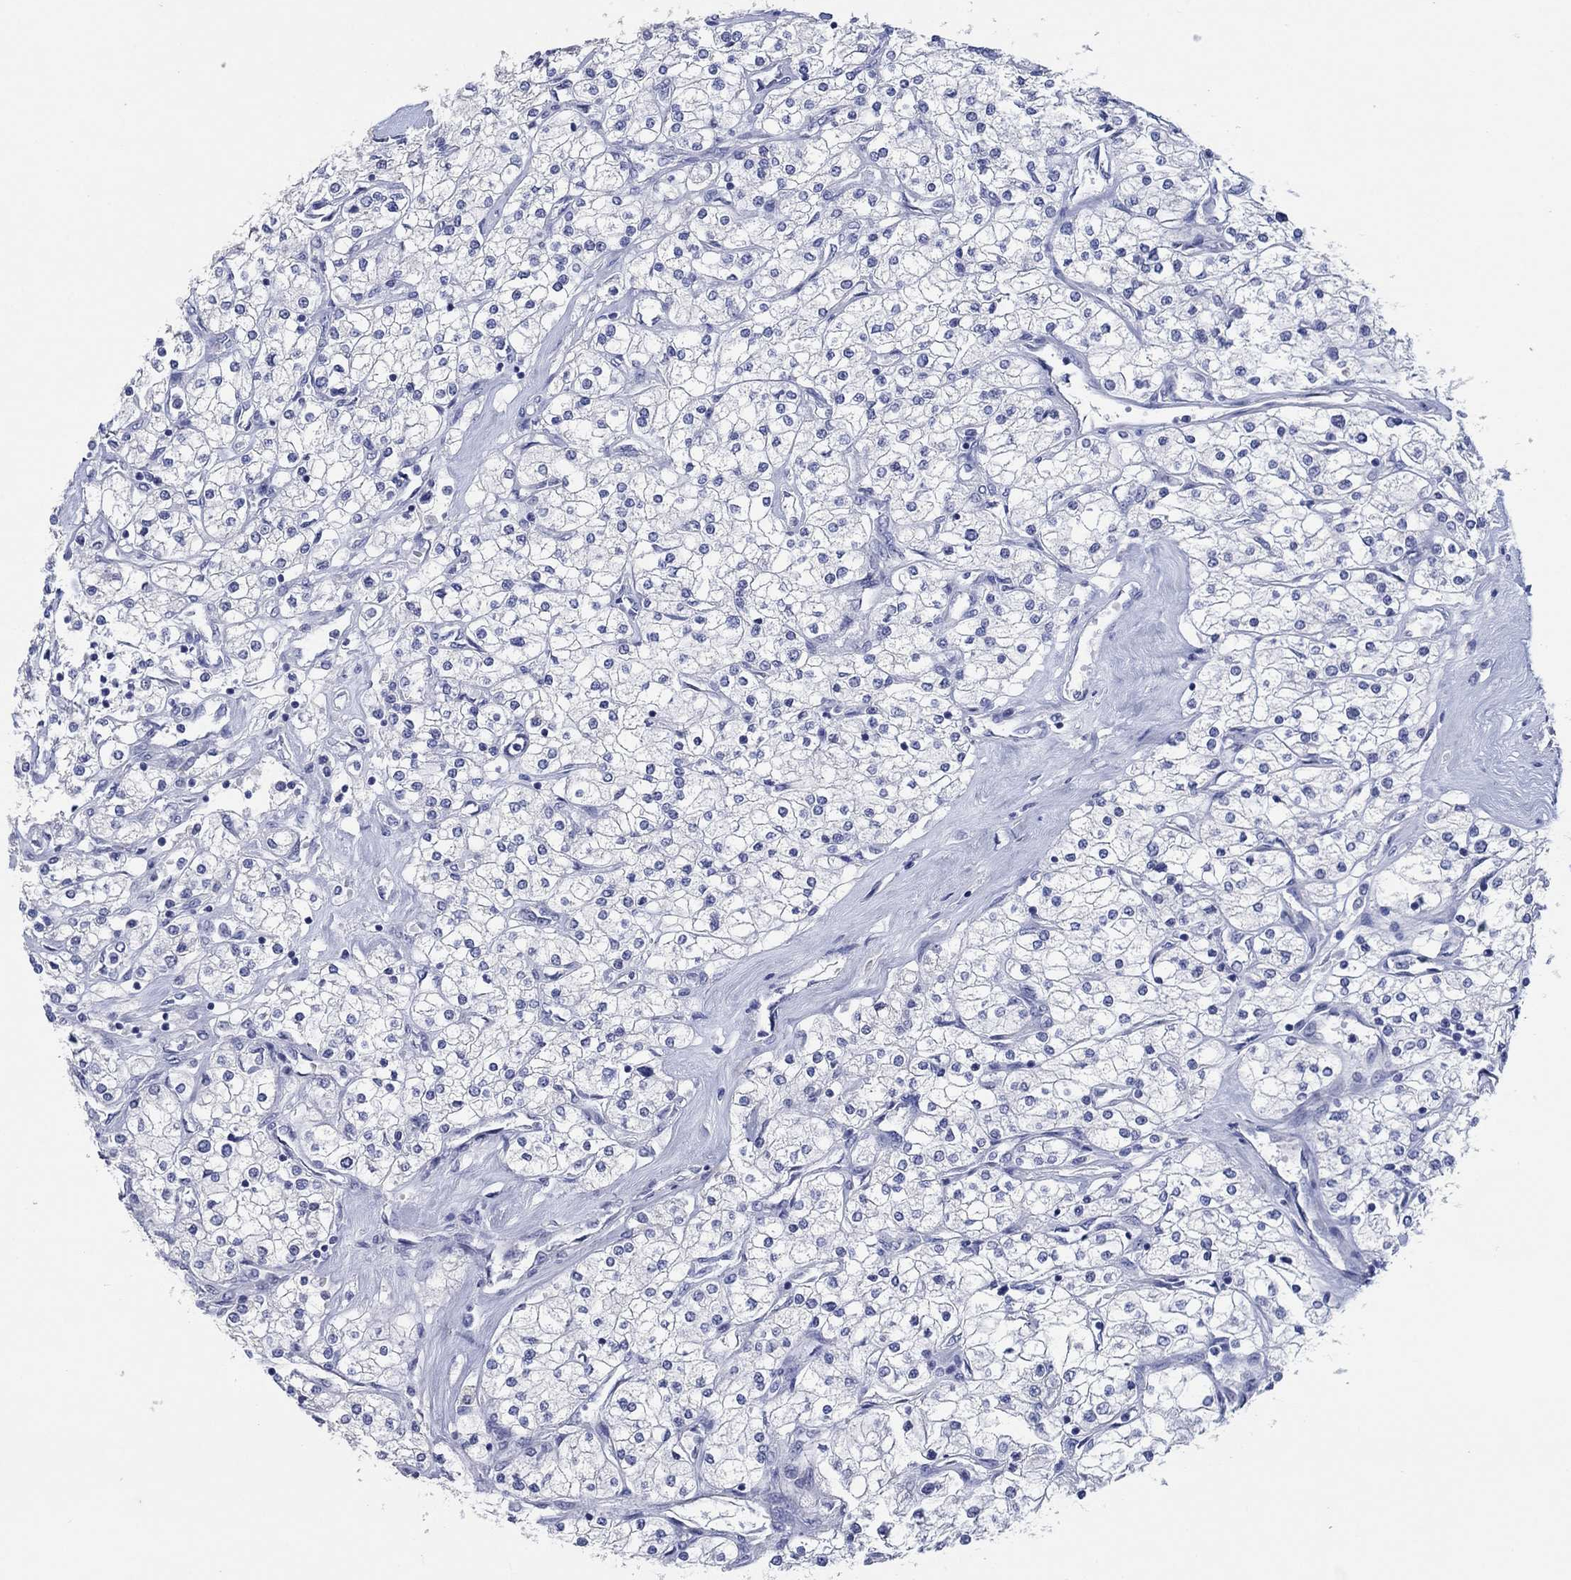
{"staining": {"intensity": "negative", "quantity": "none", "location": "none"}, "tissue": "renal cancer", "cell_type": "Tumor cells", "image_type": "cancer", "snomed": [{"axis": "morphology", "description": "Adenocarcinoma, NOS"}, {"axis": "topography", "description": "Kidney"}], "caption": "The micrograph demonstrates no significant expression in tumor cells of renal adenocarcinoma.", "gene": "POU5F1", "patient": {"sex": "male", "age": 80}}